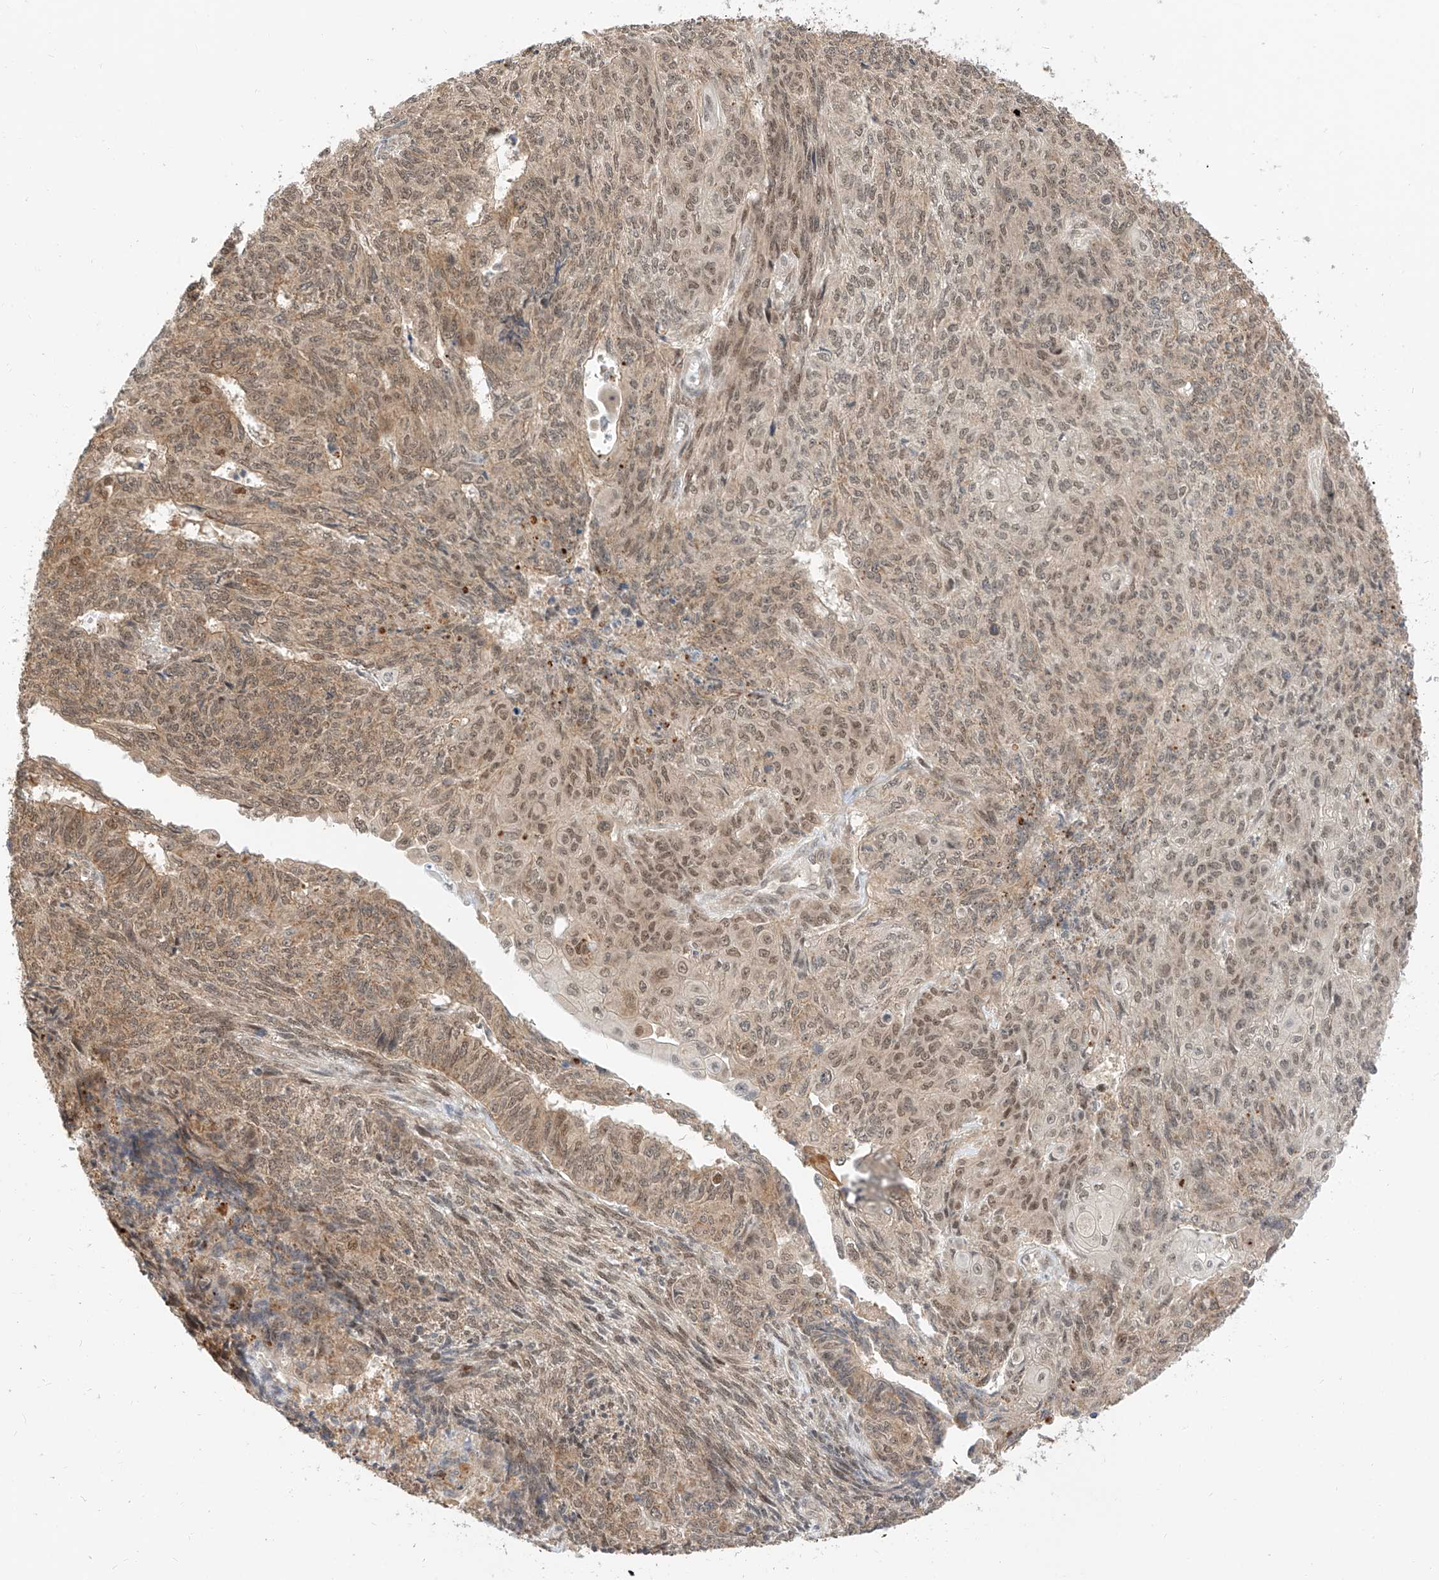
{"staining": {"intensity": "weak", "quantity": "25%-75%", "location": "cytoplasmic/membranous,nuclear"}, "tissue": "endometrial cancer", "cell_type": "Tumor cells", "image_type": "cancer", "snomed": [{"axis": "morphology", "description": "Adenocarcinoma, NOS"}, {"axis": "topography", "description": "Endometrium"}], "caption": "Immunohistochemistry (IHC) micrograph of neoplastic tissue: human endometrial adenocarcinoma stained using immunohistochemistry reveals low levels of weak protein expression localized specifically in the cytoplasmic/membranous and nuclear of tumor cells, appearing as a cytoplasmic/membranous and nuclear brown color.", "gene": "EIF4H", "patient": {"sex": "female", "age": 32}}